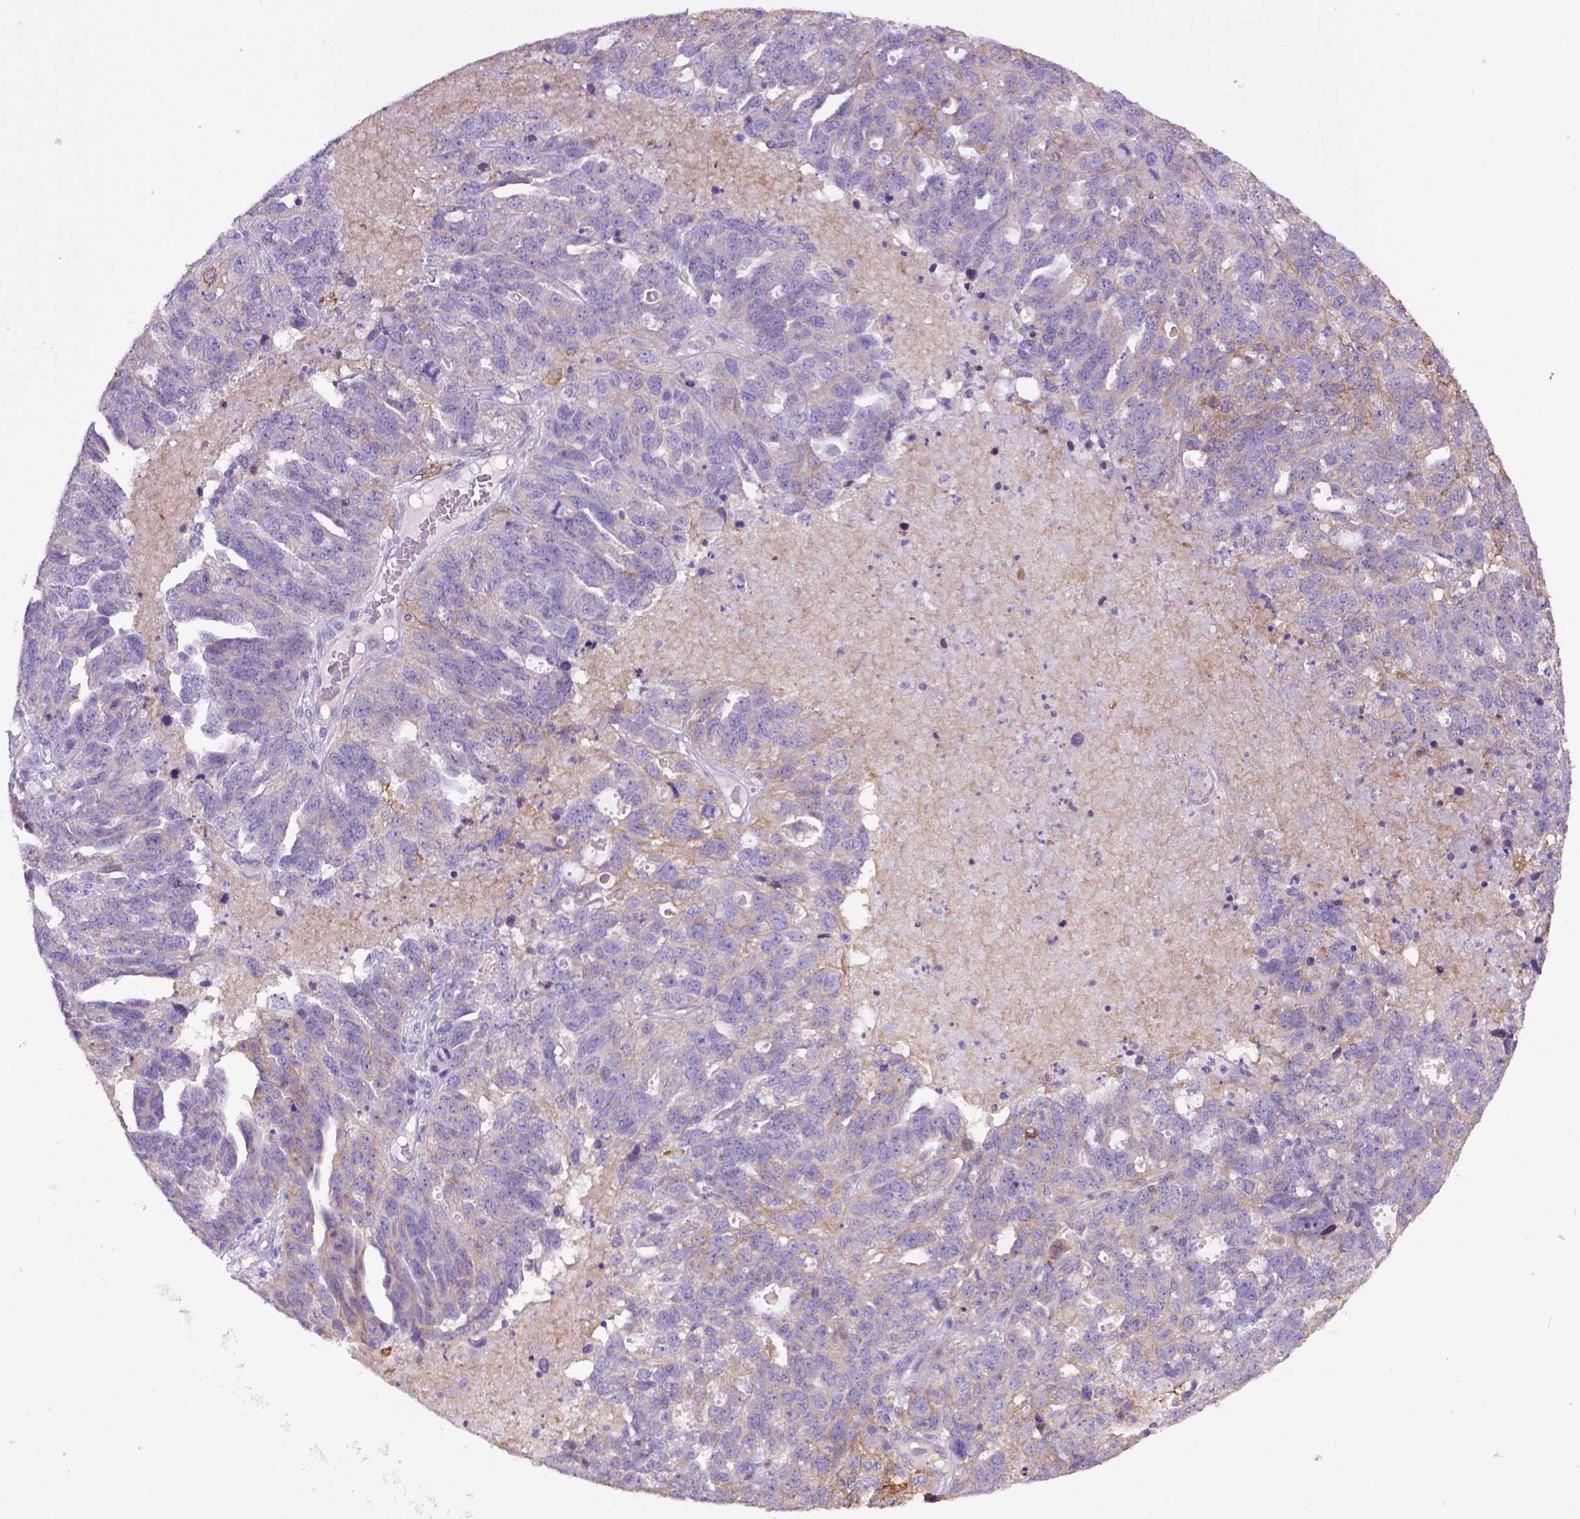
{"staining": {"intensity": "weak", "quantity": "<25%", "location": "cytoplasmic/membranous"}, "tissue": "ovarian cancer", "cell_type": "Tumor cells", "image_type": "cancer", "snomed": [{"axis": "morphology", "description": "Cystadenocarcinoma, serous, NOS"}, {"axis": "topography", "description": "Ovary"}], "caption": "Protein analysis of serous cystadenocarcinoma (ovarian) displays no significant positivity in tumor cells.", "gene": "CD40", "patient": {"sex": "female", "age": 71}}